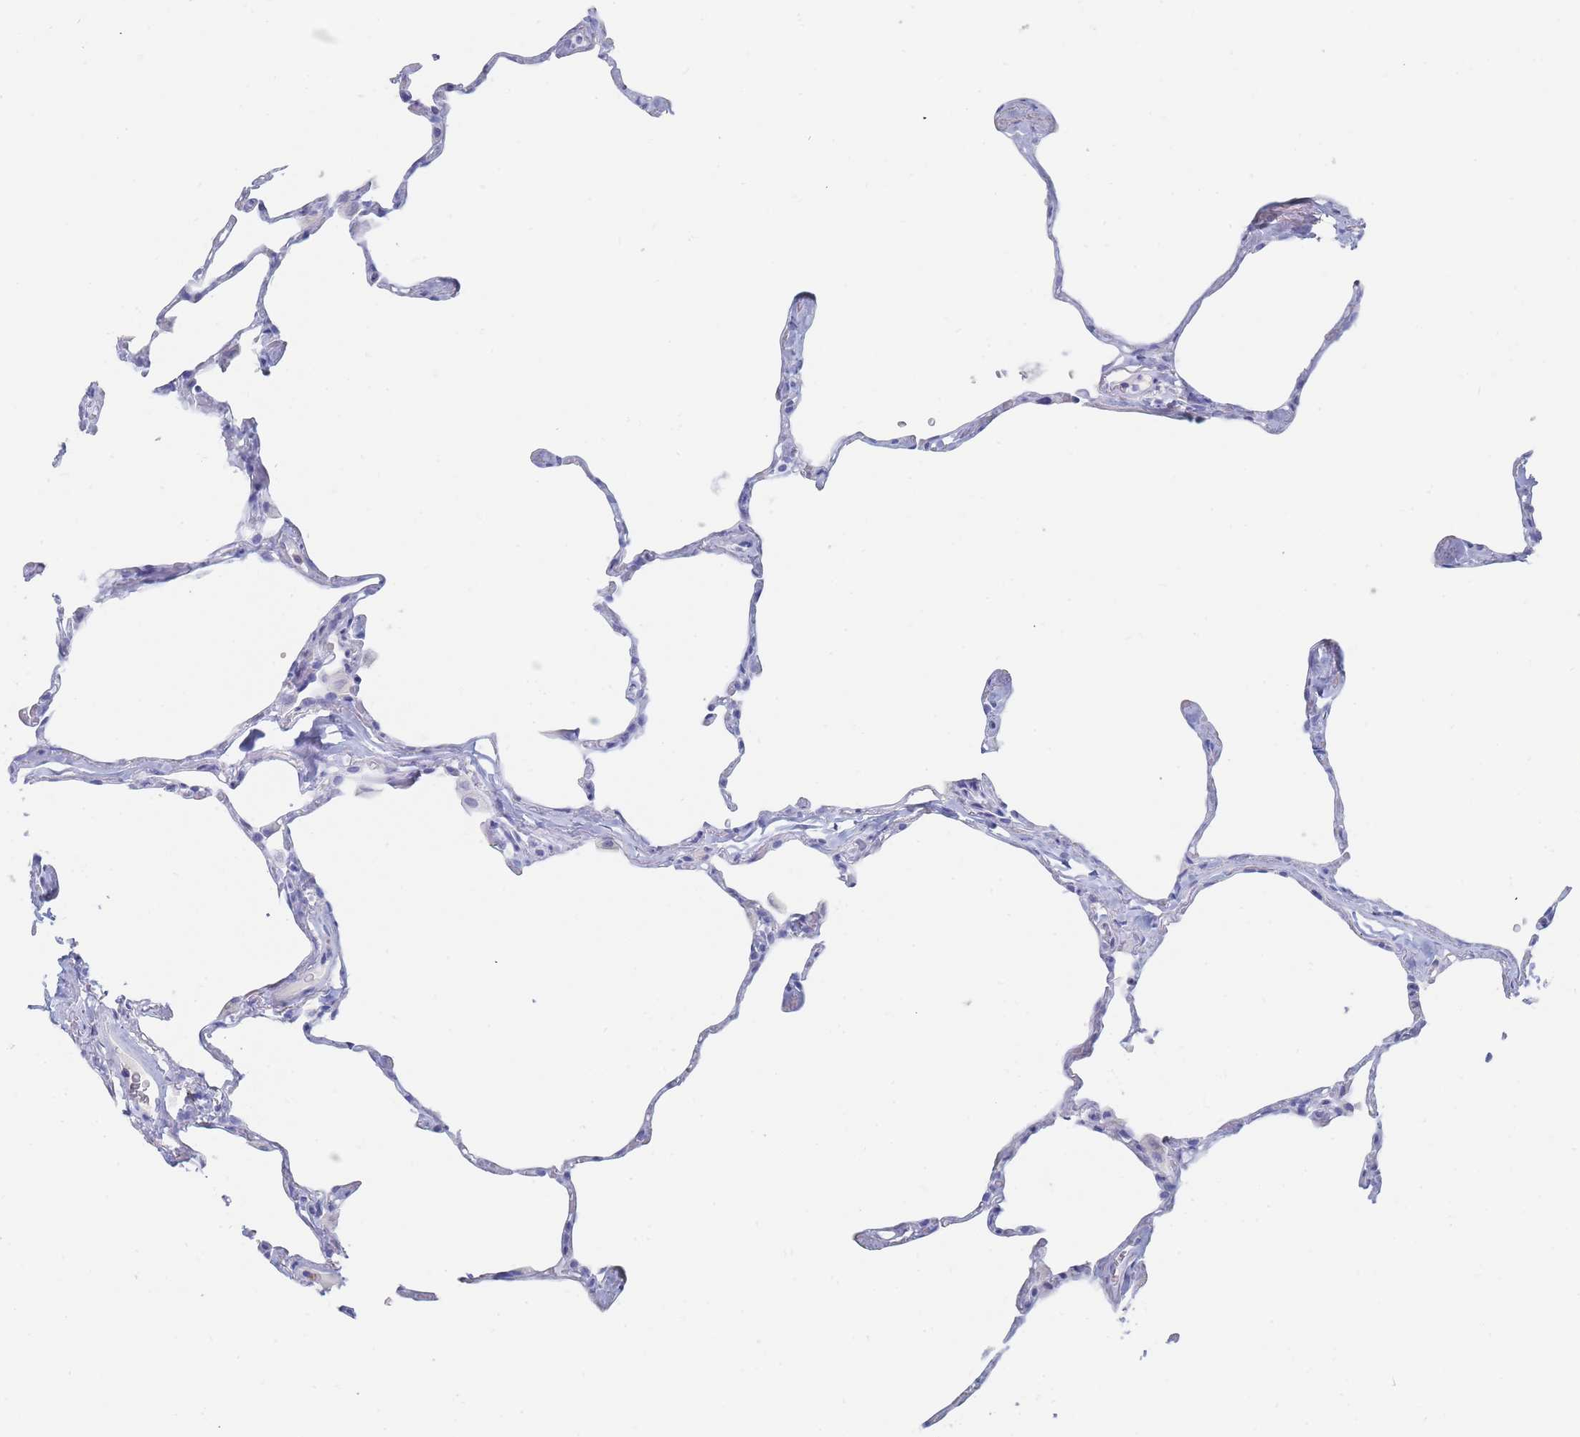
{"staining": {"intensity": "negative", "quantity": "none", "location": "none"}, "tissue": "lung", "cell_type": "Alveolar cells", "image_type": "normal", "snomed": [{"axis": "morphology", "description": "Normal tissue, NOS"}, {"axis": "topography", "description": "Lung"}], "caption": "Immunohistochemistry (IHC) histopathology image of benign lung stained for a protein (brown), which shows no positivity in alveolar cells.", "gene": "SLC25A35", "patient": {"sex": "male", "age": 65}}